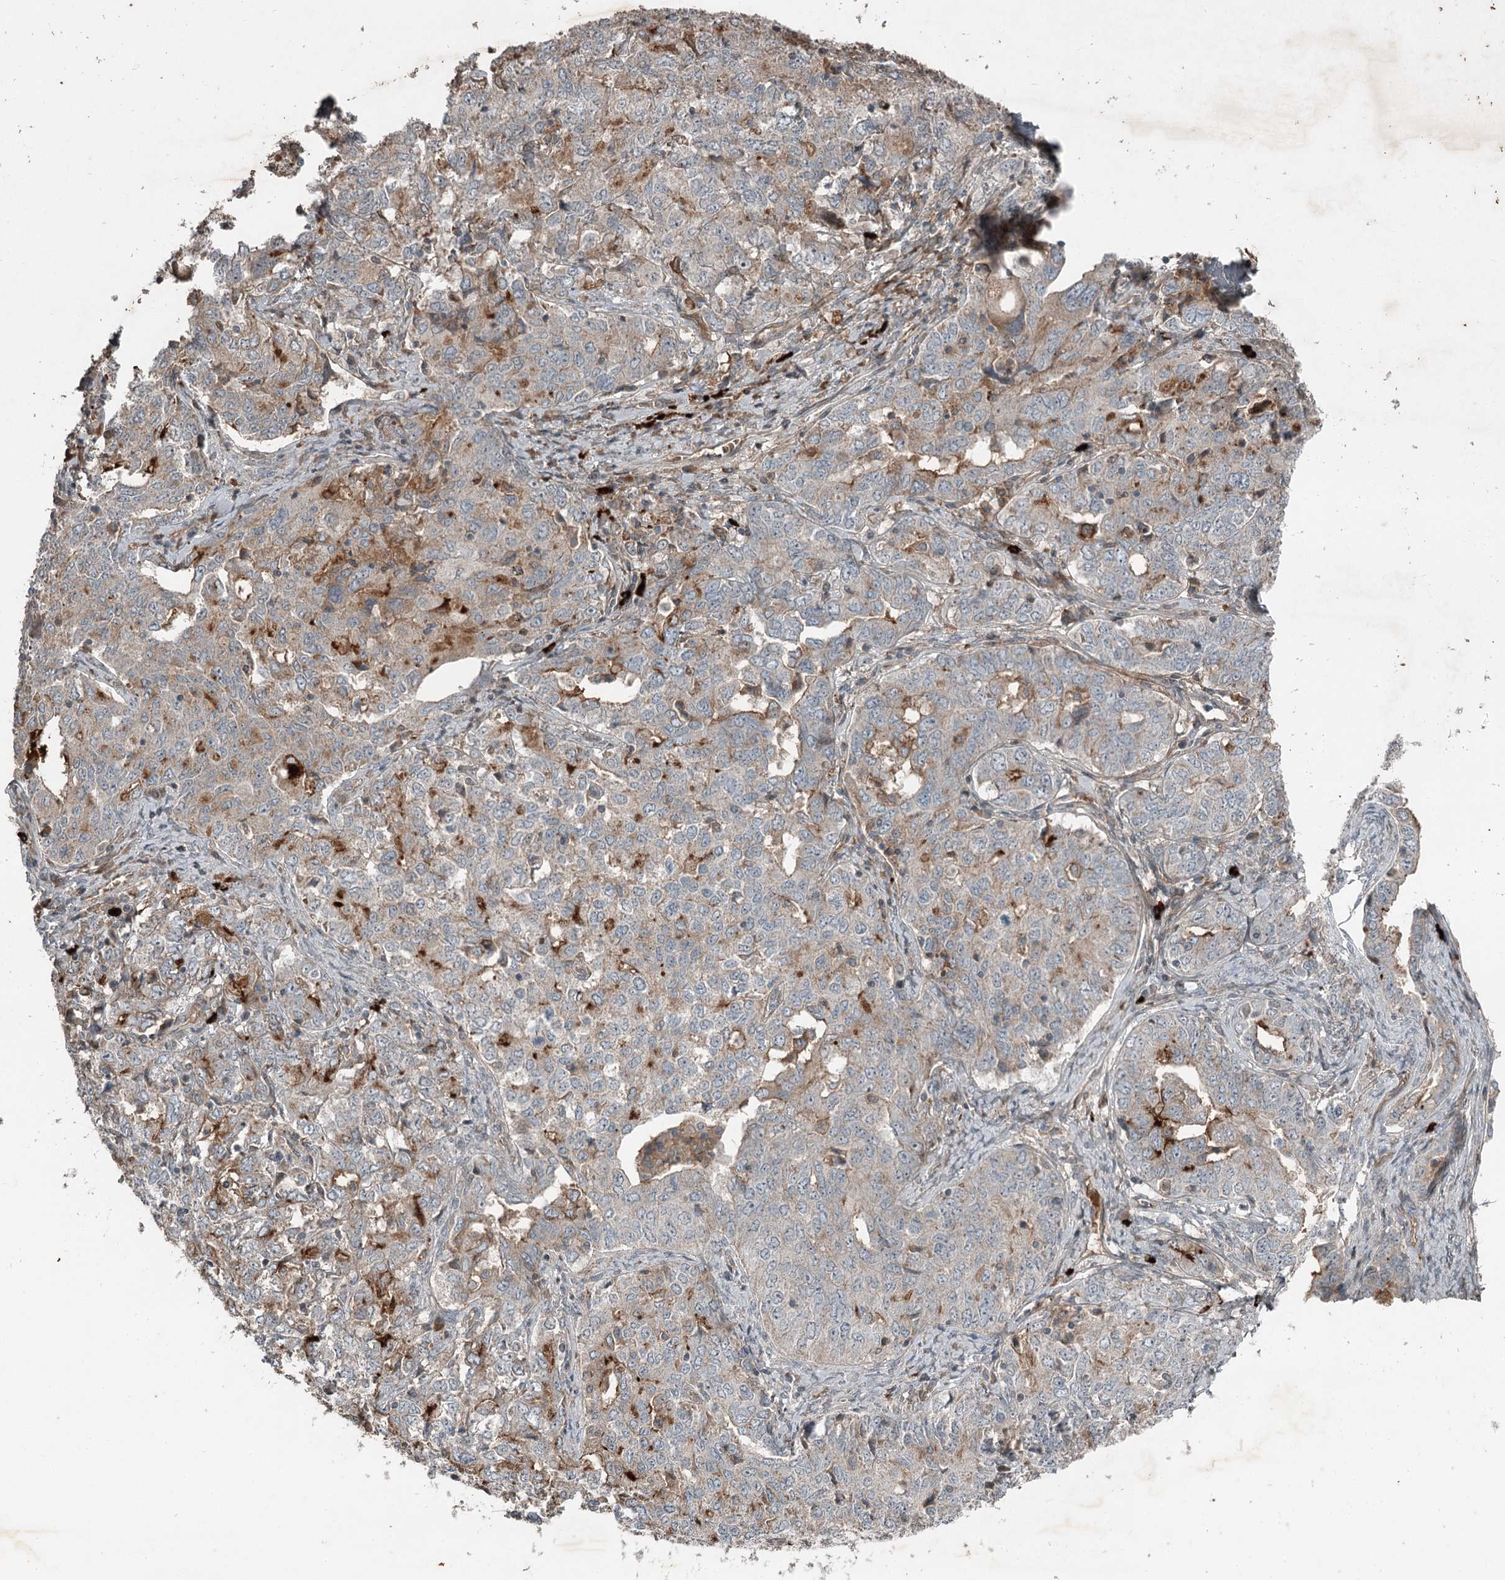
{"staining": {"intensity": "moderate", "quantity": "<25%", "location": "cytoplasmic/membranous"}, "tissue": "ovarian cancer", "cell_type": "Tumor cells", "image_type": "cancer", "snomed": [{"axis": "morphology", "description": "Carcinoma, endometroid"}, {"axis": "topography", "description": "Ovary"}], "caption": "Immunohistochemical staining of human ovarian cancer demonstrates low levels of moderate cytoplasmic/membranous positivity in about <25% of tumor cells.", "gene": "SLC39A8", "patient": {"sex": "female", "age": 62}}